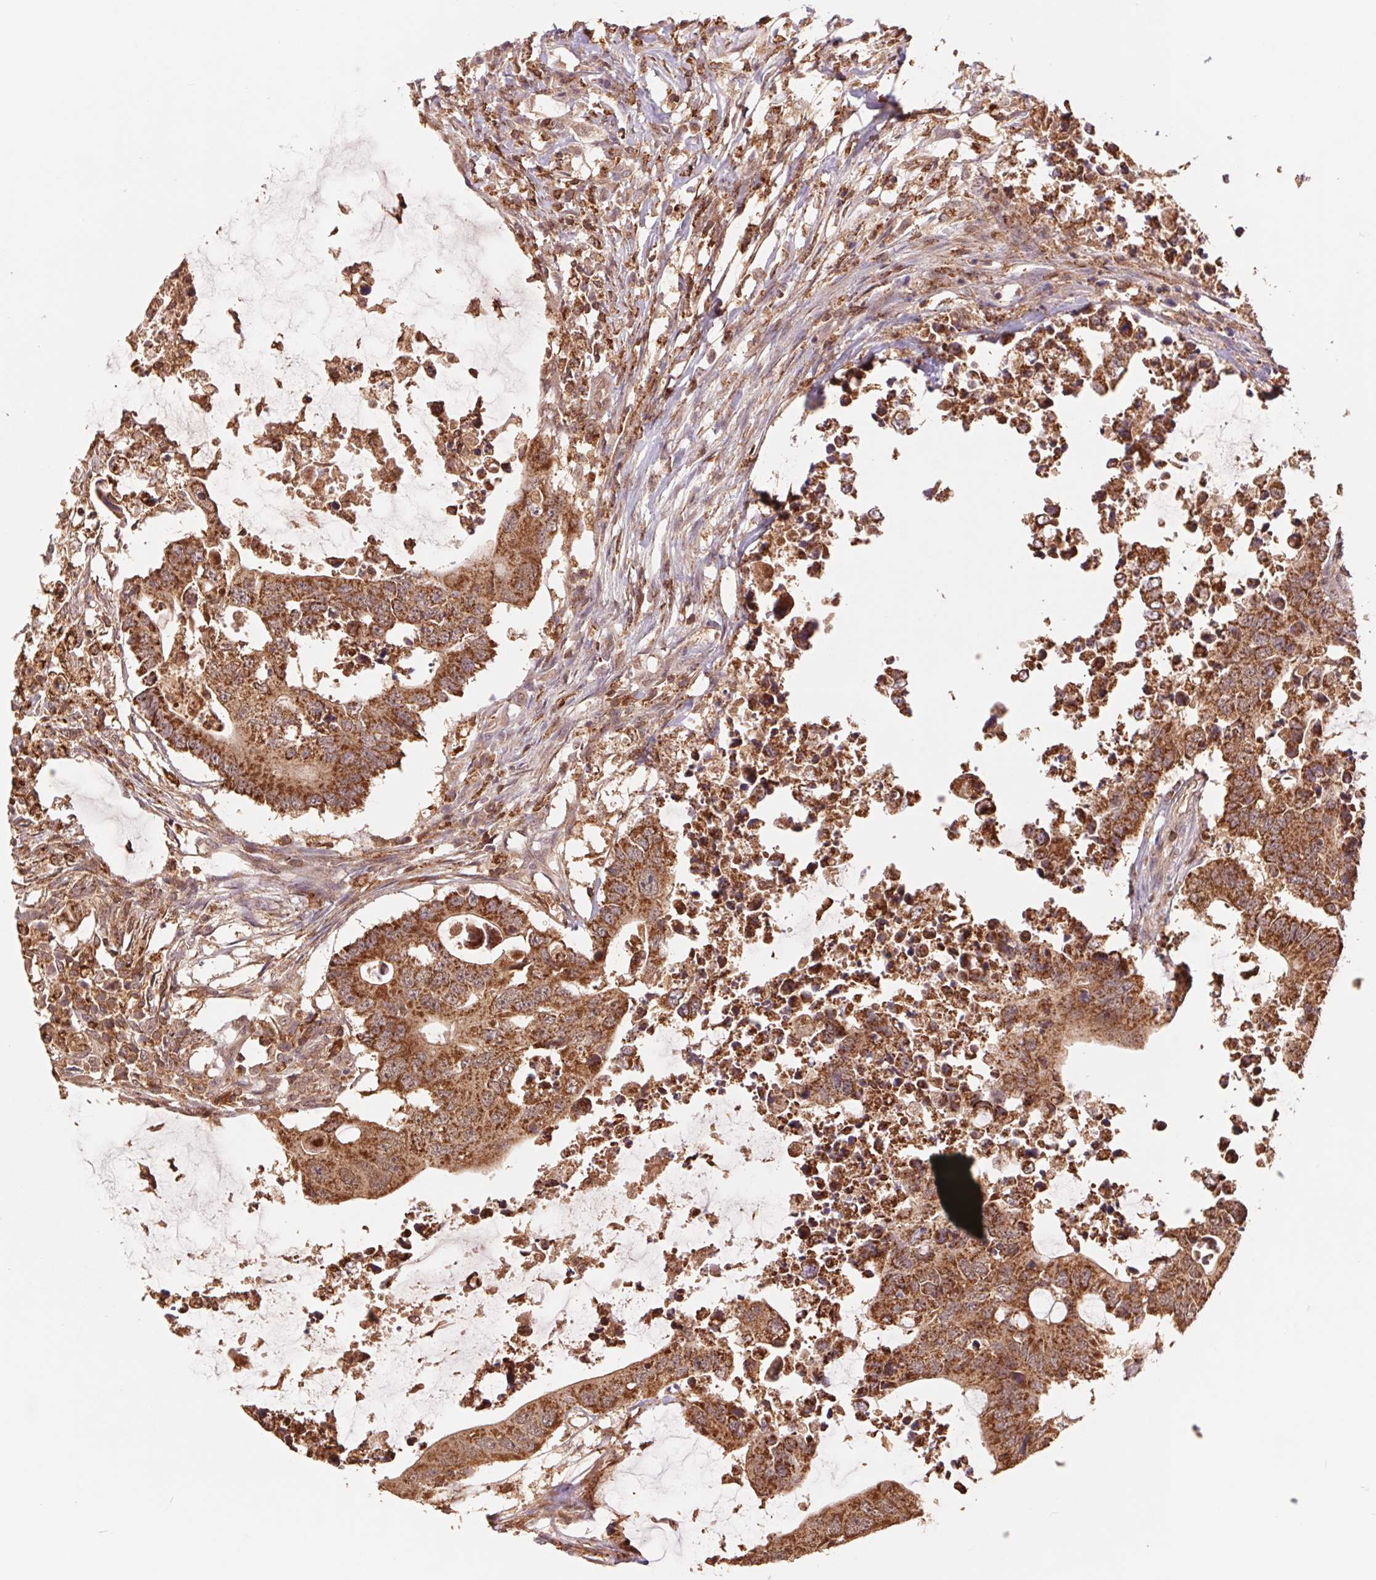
{"staining": {"intensity": "strong", "quantity": ">75%", "location": "cytoplasmic/membranous"}, "tissue": "colorectal cancer", "cell_type": "Tumor cells", "image_type": "cancer", "snomed": [{"axis": "morphology", "description": "Adenocarcinoma, NOS"}, {"axis": "topography", "description": "Colon"}], "caption": "Immunohistochemical staining of colorectal cancer (adenocarcinoma) reveals strong cytoplasmic/membranous protein expression in approximately >75% of tumor cells. Immunohistochemistry stains the protein in brown and the nuclei are stained blue.", "gene": "URM1", "patient": {"sex": "male", "age": 71}}